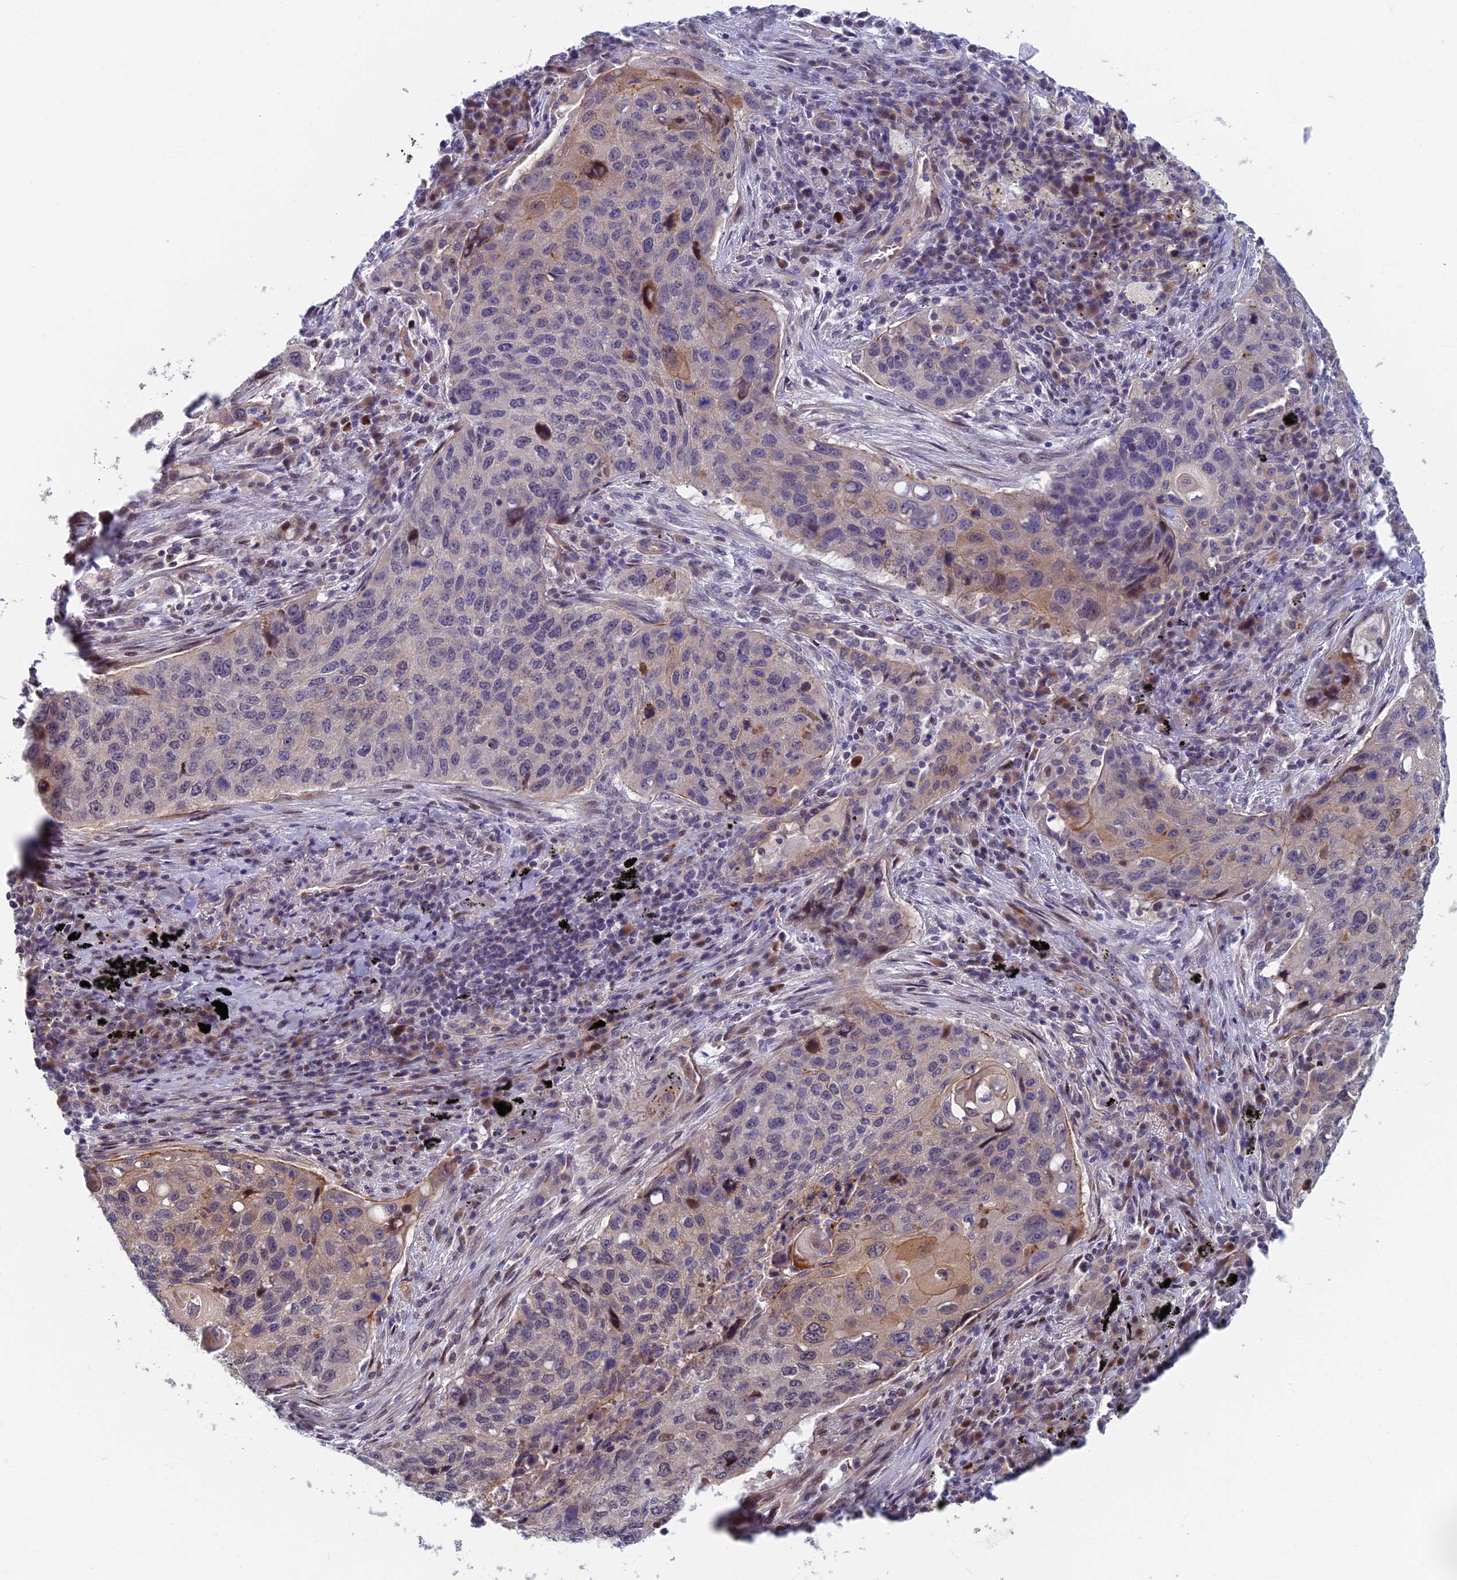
{"staining": {"intensity": "weak", "quantity": "<25%", "location": "cytoplasmic/membranous"}, "tissue": "lung cancer", "cell_type": "Tumor cells", "image_type": "cancer", "snomed": [{"axis": "morphology", "description": "Squamous cell carcinoma, NOS"}, {"axis": "topography", "description": "Lung"}], "caption": "Immunohistochemistry photomicrograph of neoplastic tissue: squamous cell carcinoma (lung) stained with DAB (3,3'-diaminobenzidine) demonstrates no significant protein positivity in tumor cells.", "gene": "RHBDL2", "patient": {"sex": "female", "age": 63}}